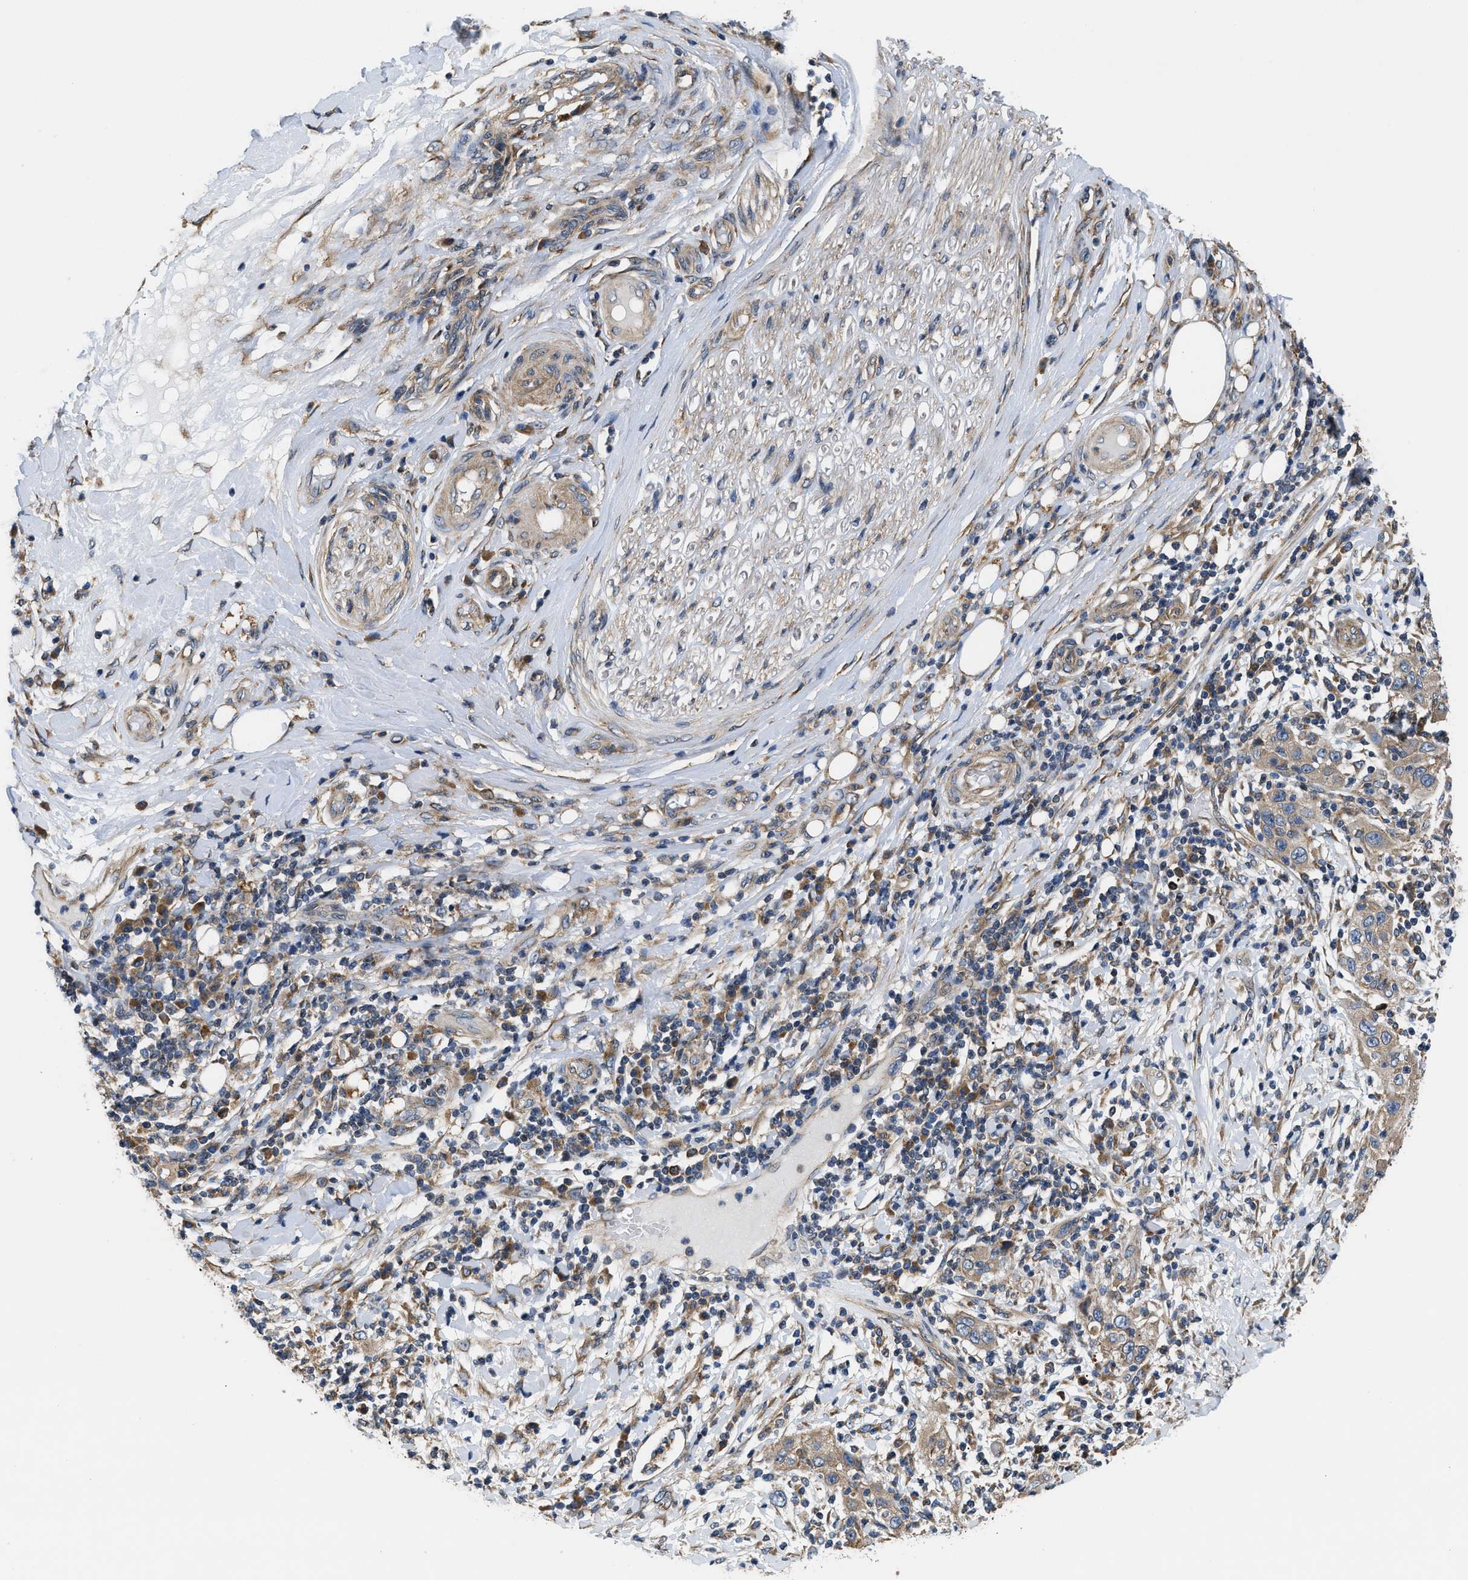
{"staining": {"intensity": "moderate", "quantity": ">75%", "location": "cytoplasmic/membranous"}, "tissue": "skin cancer", "cell_type": "Tumor cells", "image_type": "cancer", "snomed": [{"axis": "morphology", "description": "Squamous cell carcinoma, NOS"}, {"axis": "topography", "description": "Skin"}], "caption": "A medium amount of moderate cytoplasmic/membranous positivity is appreciated in approximately >75% of tumor cells in skin squamous cell carcinoma tissue.", "gene": "CEP128", "patient": {"sex": "female", "age": 88}}